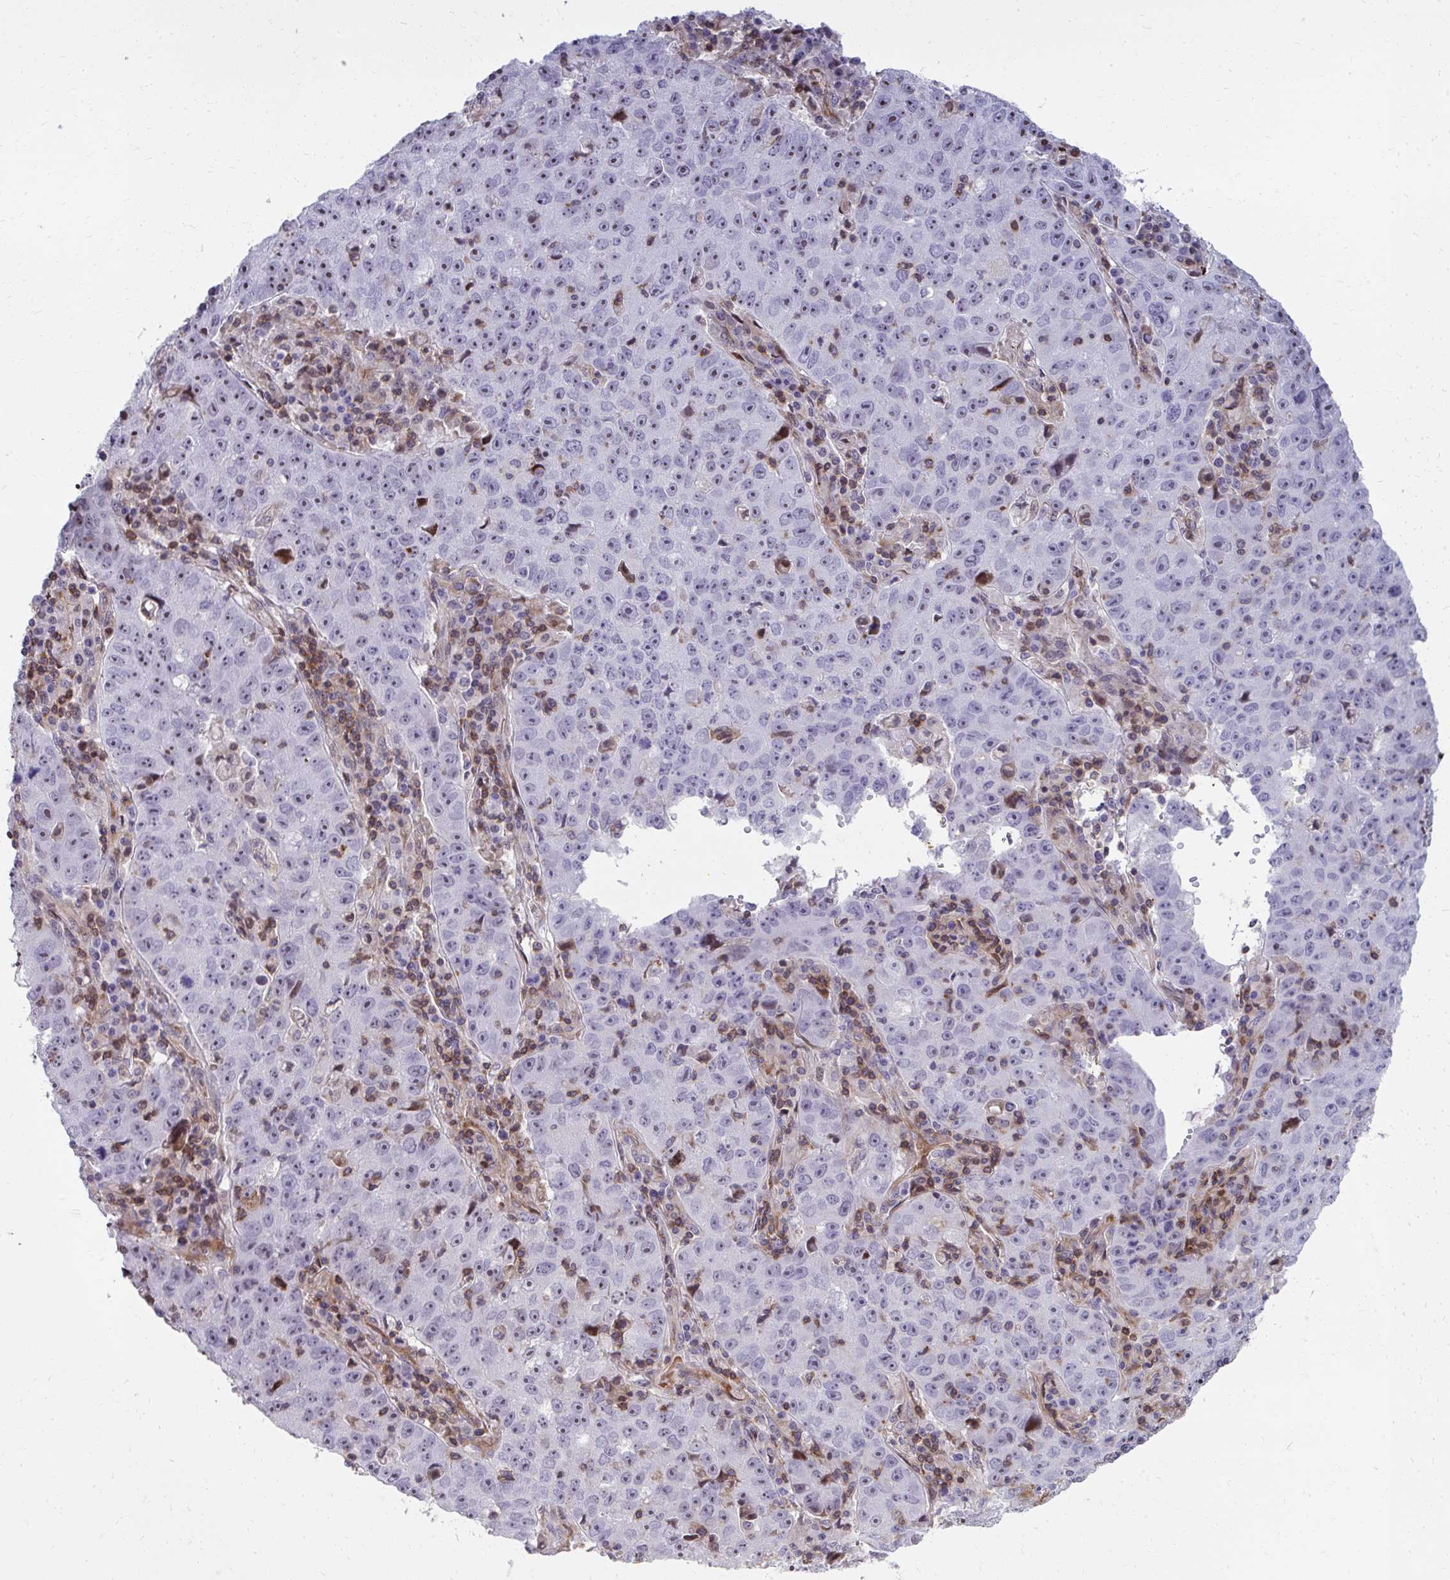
{"staining": {"intensity": "moderate", "quantity": "25%-75%", "location": "nuclear"}, "tissue": "lung cancer", "cell_type": "Tumor cells", "image_type": "cancer", "snomed": [{"axis": "morphology", "description": "Normal morphology"}, {"axis": "morphology", "description": "Adenocarcinoma, NOS"}, {"axis": "topography", "description": "Lymph node"}, {"axis": "topography", "description": "Lung"}], "caption": "DAB immunohistochemical staining of human lung cancer shows moderate nuclear protein positivity in approximately 25%-75% of tumor cells.", "gene": "FOXN3", "patient": {"sex": "female", "age": 57}}